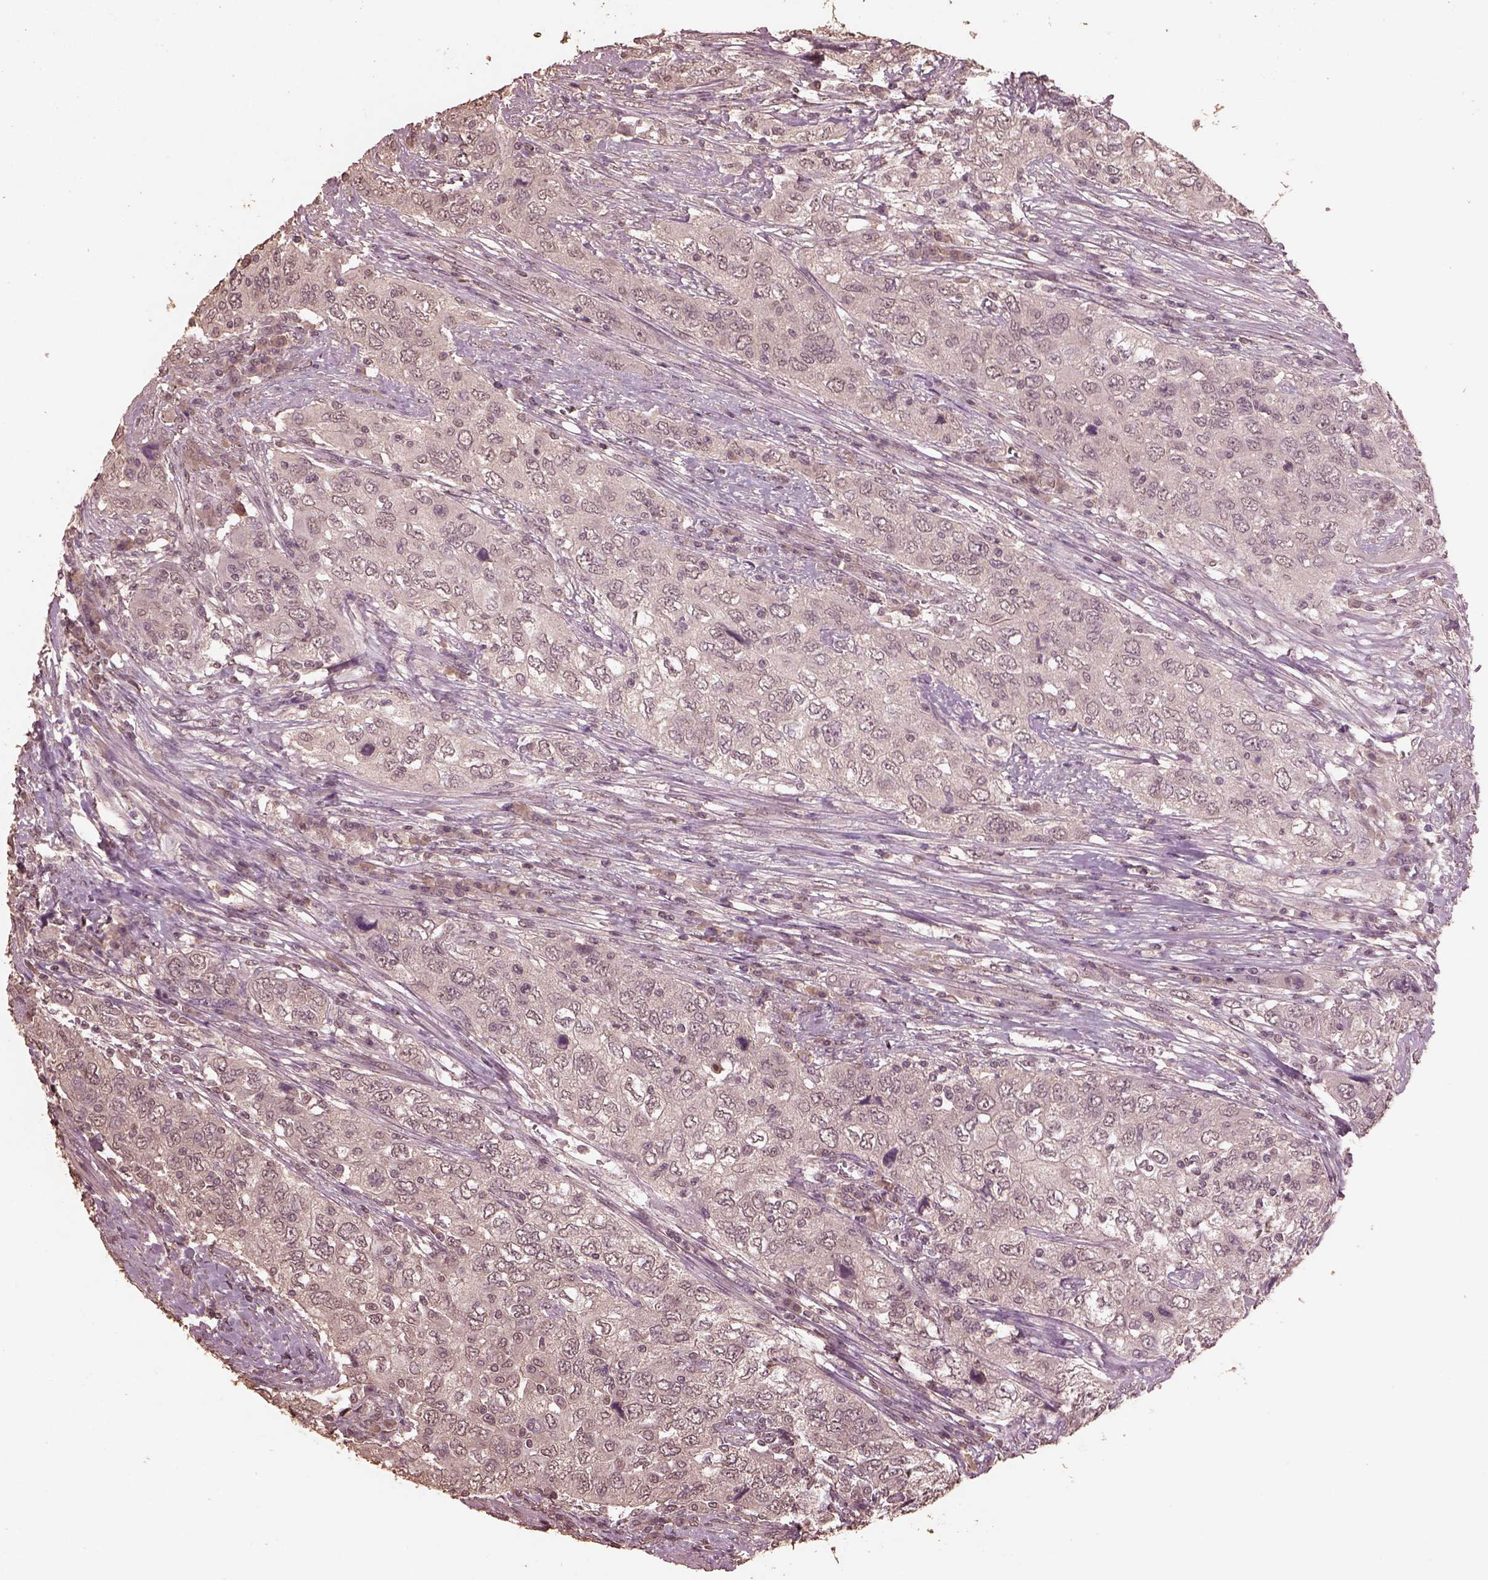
{"staining": {"intensity": "negative", "quantity": "none", "location": "none"}, "tissue": "urothelial cancer", "cell_type": "Tumor cells", "image_type": "cancer", "snomed": [{"axis": "morphology", "description": "Urothelial carcinoma, High grade"}, {"axis": "topography", "description": "Urinary bladder"}], "caption": "Immunohistochemical staining of human high-grade urothelial carcinoma displays no significant expression in tumor cells. Brightfield microscopy of IHC stained with DAB (brown) and hematoxylin (blue), captured at high magnification.", "gene": "CPT1C", "patient": {"sex": "male", "age": 76}}